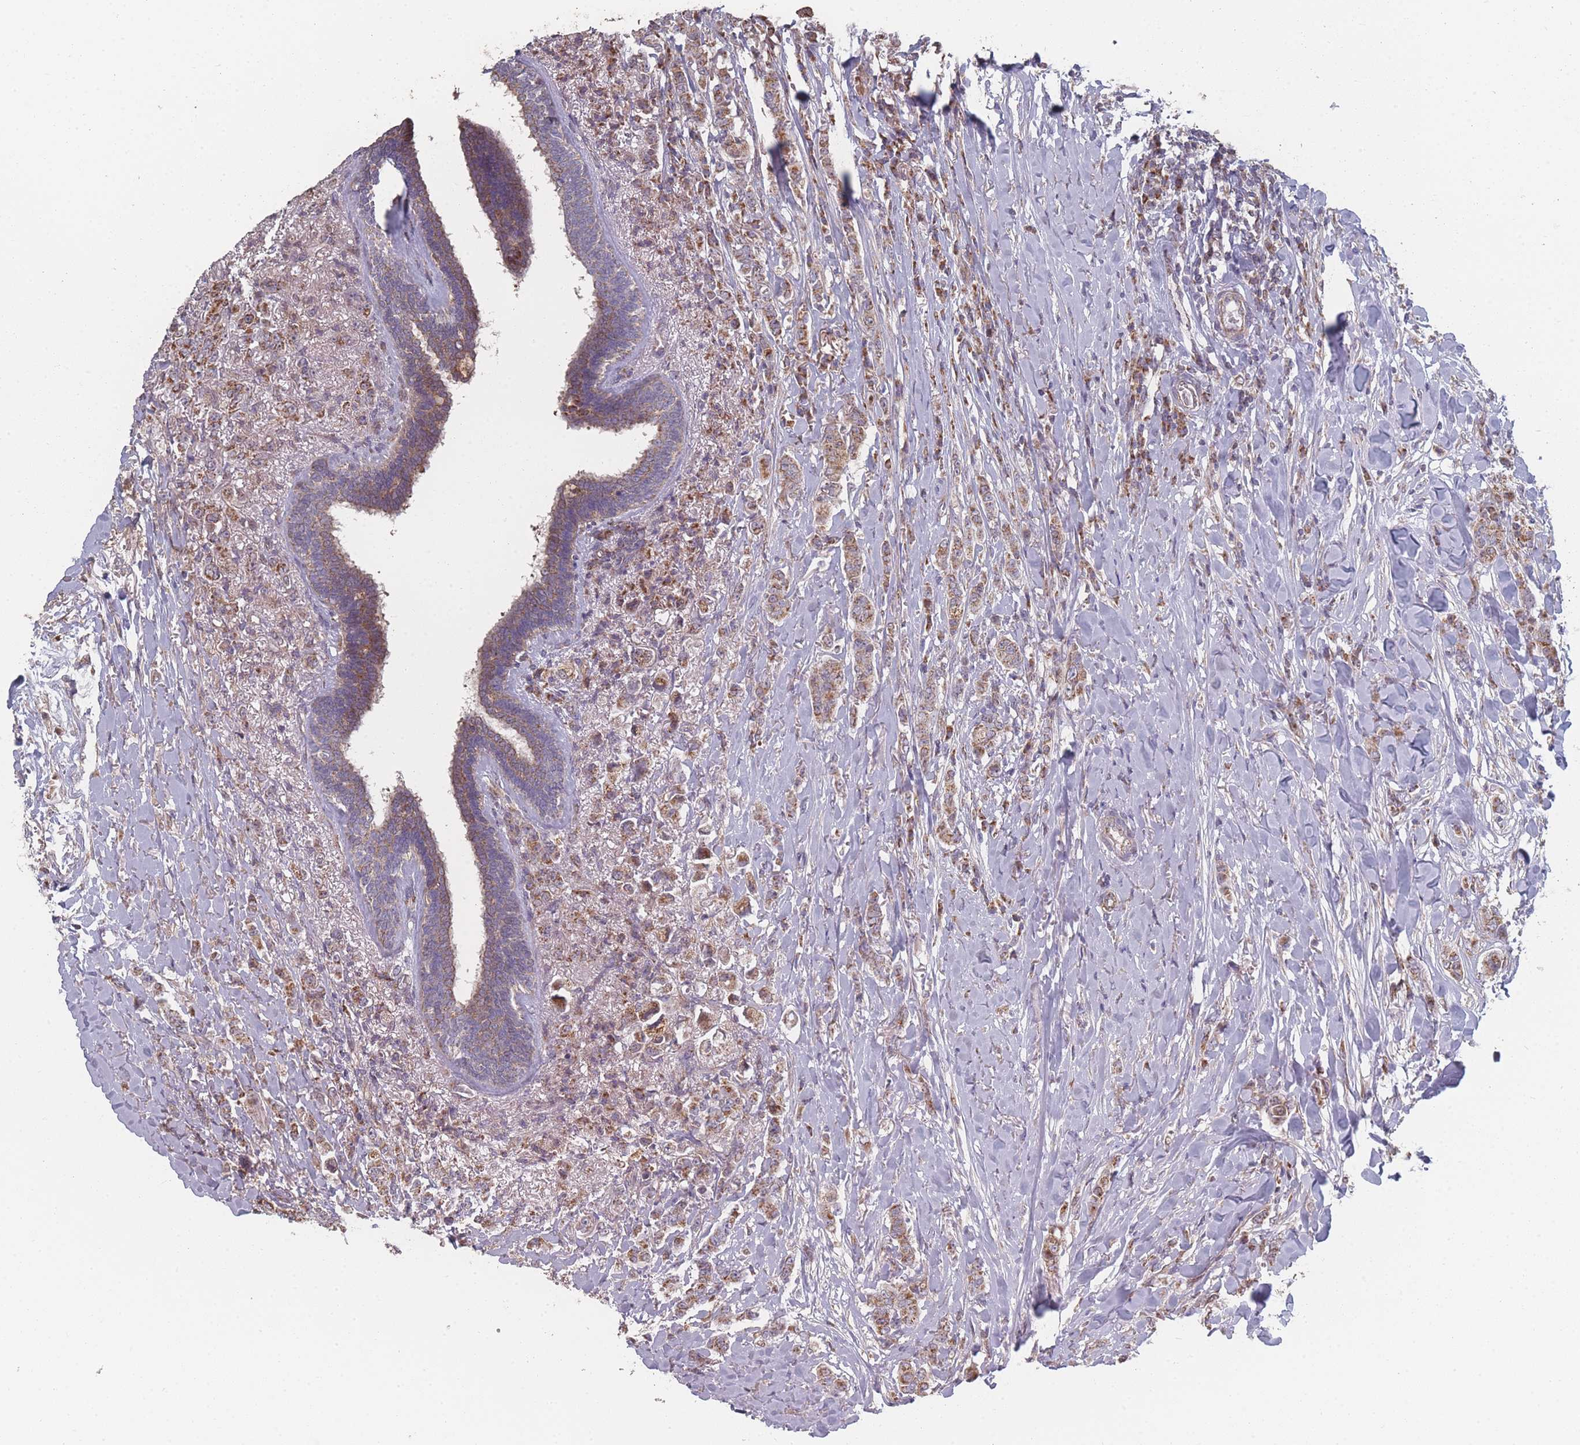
{"staining": {"intensity": "moderate", "quantity": ">75%", "location": "cytoplasmic/membranous"}, "tissue": "breast cancer", "cell_type": "Tumor cells", "image_type": "cancer", "snomed": [{"axis": "morphology", "description": "Duct carcinoma"}, {"axis": "topography", "description": "Breast"}], "caption": "The photomicrograph shows staining of breast cancer (intraductal carcinoma), revealing moderate cytoplasmic/membranous protein staining (brown color) within tumor cells.", "gene": "PSMB3", "patient": {"sex": "female", "age": 40}}